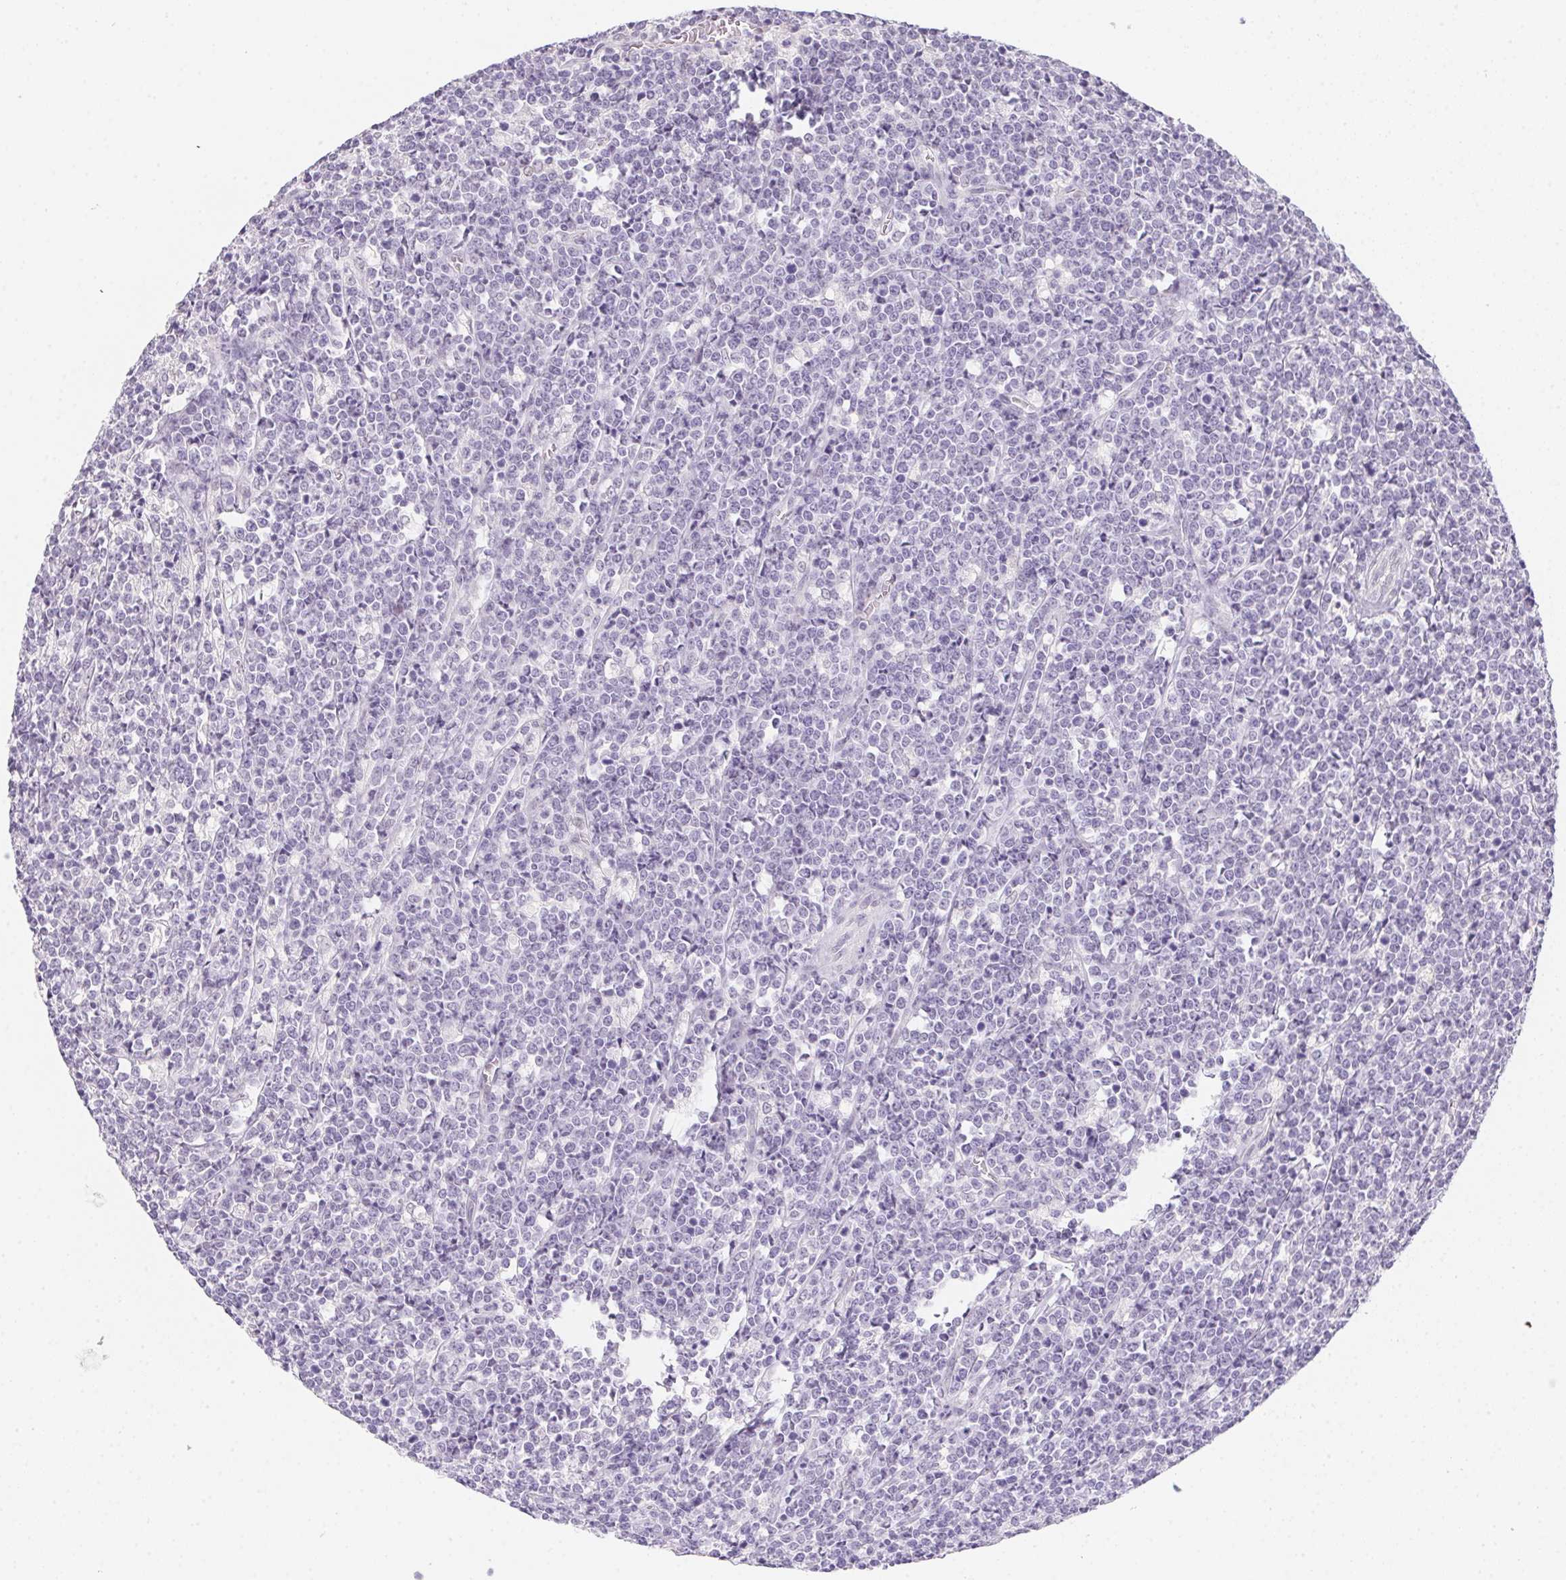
{"staining": {"intensity": "negative", "quantity": "none", "location": "none"}, "tissue": "lymphoma", "cell_type": "Tumor cells", "image_type": "cancer", "snomed": [{"axis": "morphology", "description": "Malignant lymphoma, non-Hodgkin's type, High grade"}, {"axis": "topography", "description": "Small intestine"}], "caption": "IHC histopathology image of human lymphoma stained for a protein (brown), which shows no positivity in tumor cells. (Brightfield microscopy of DAB (3,3'-diaminobenzidine) immunohistochemistry (IHC) at high magnification).", "gene": "MORC1", "patient": {"sex": "female", "age": 56}}